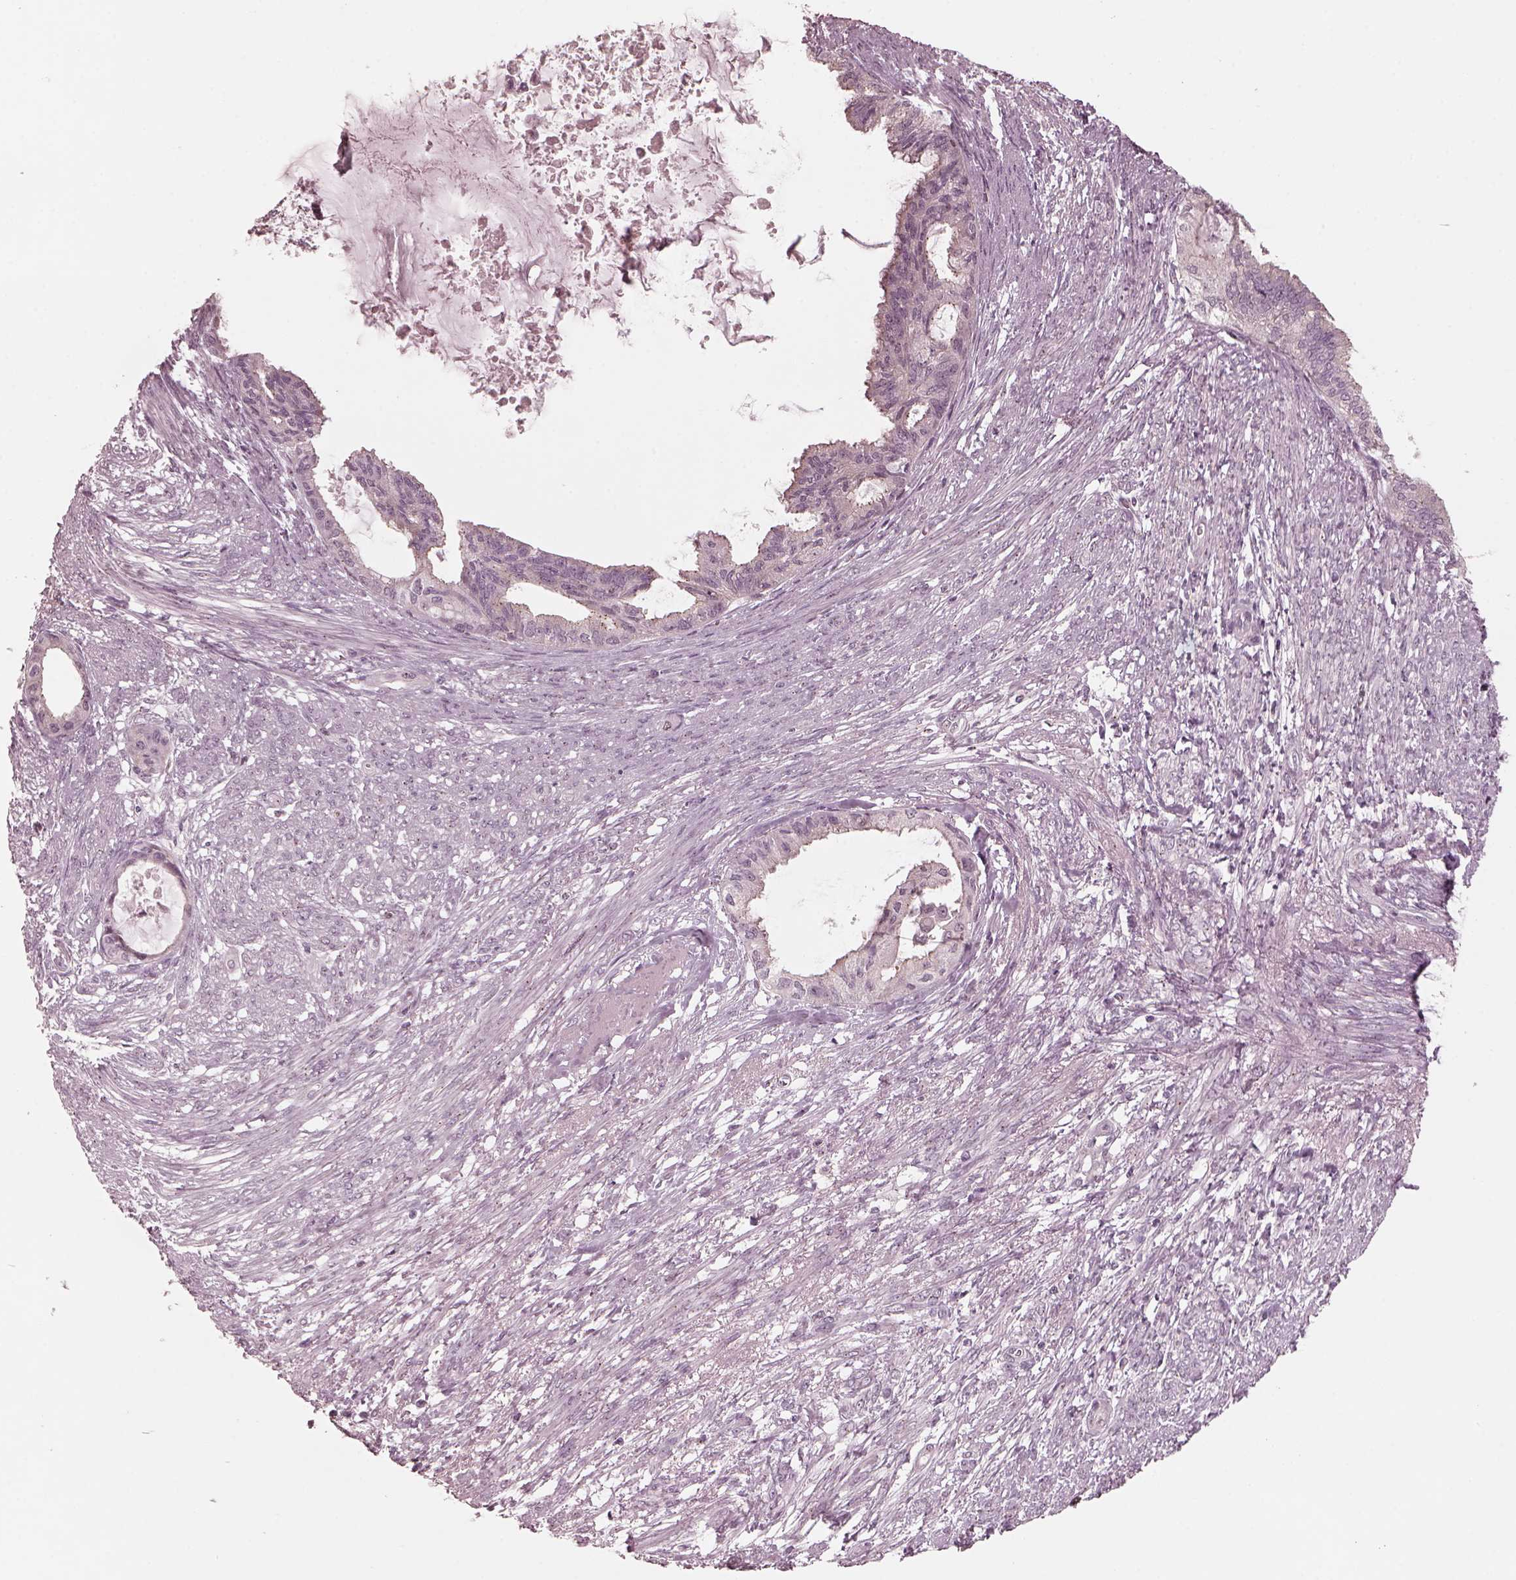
{"staining": {"intensity": "negative", "quantity": "none", "location": "none"}, "tissue": "endometrial cancer", "cell_type": "Tumor cells", "image_type": "cancer", "snomed": [{"axis": "morphology", "description": "Adenocarcinoma, NOS"}, {"axis": "topography", "description": "Endometrium"}], "caption": "Immunohistochemistry histopathology image of neoplastic tissue: human endometrial cancer stained with DAB (3,3'-diaminobenzidine) shows no significant protein staining in tumor cells.", "gene": "SAXO1", "patient": {"sex": "female", "age": 86}}